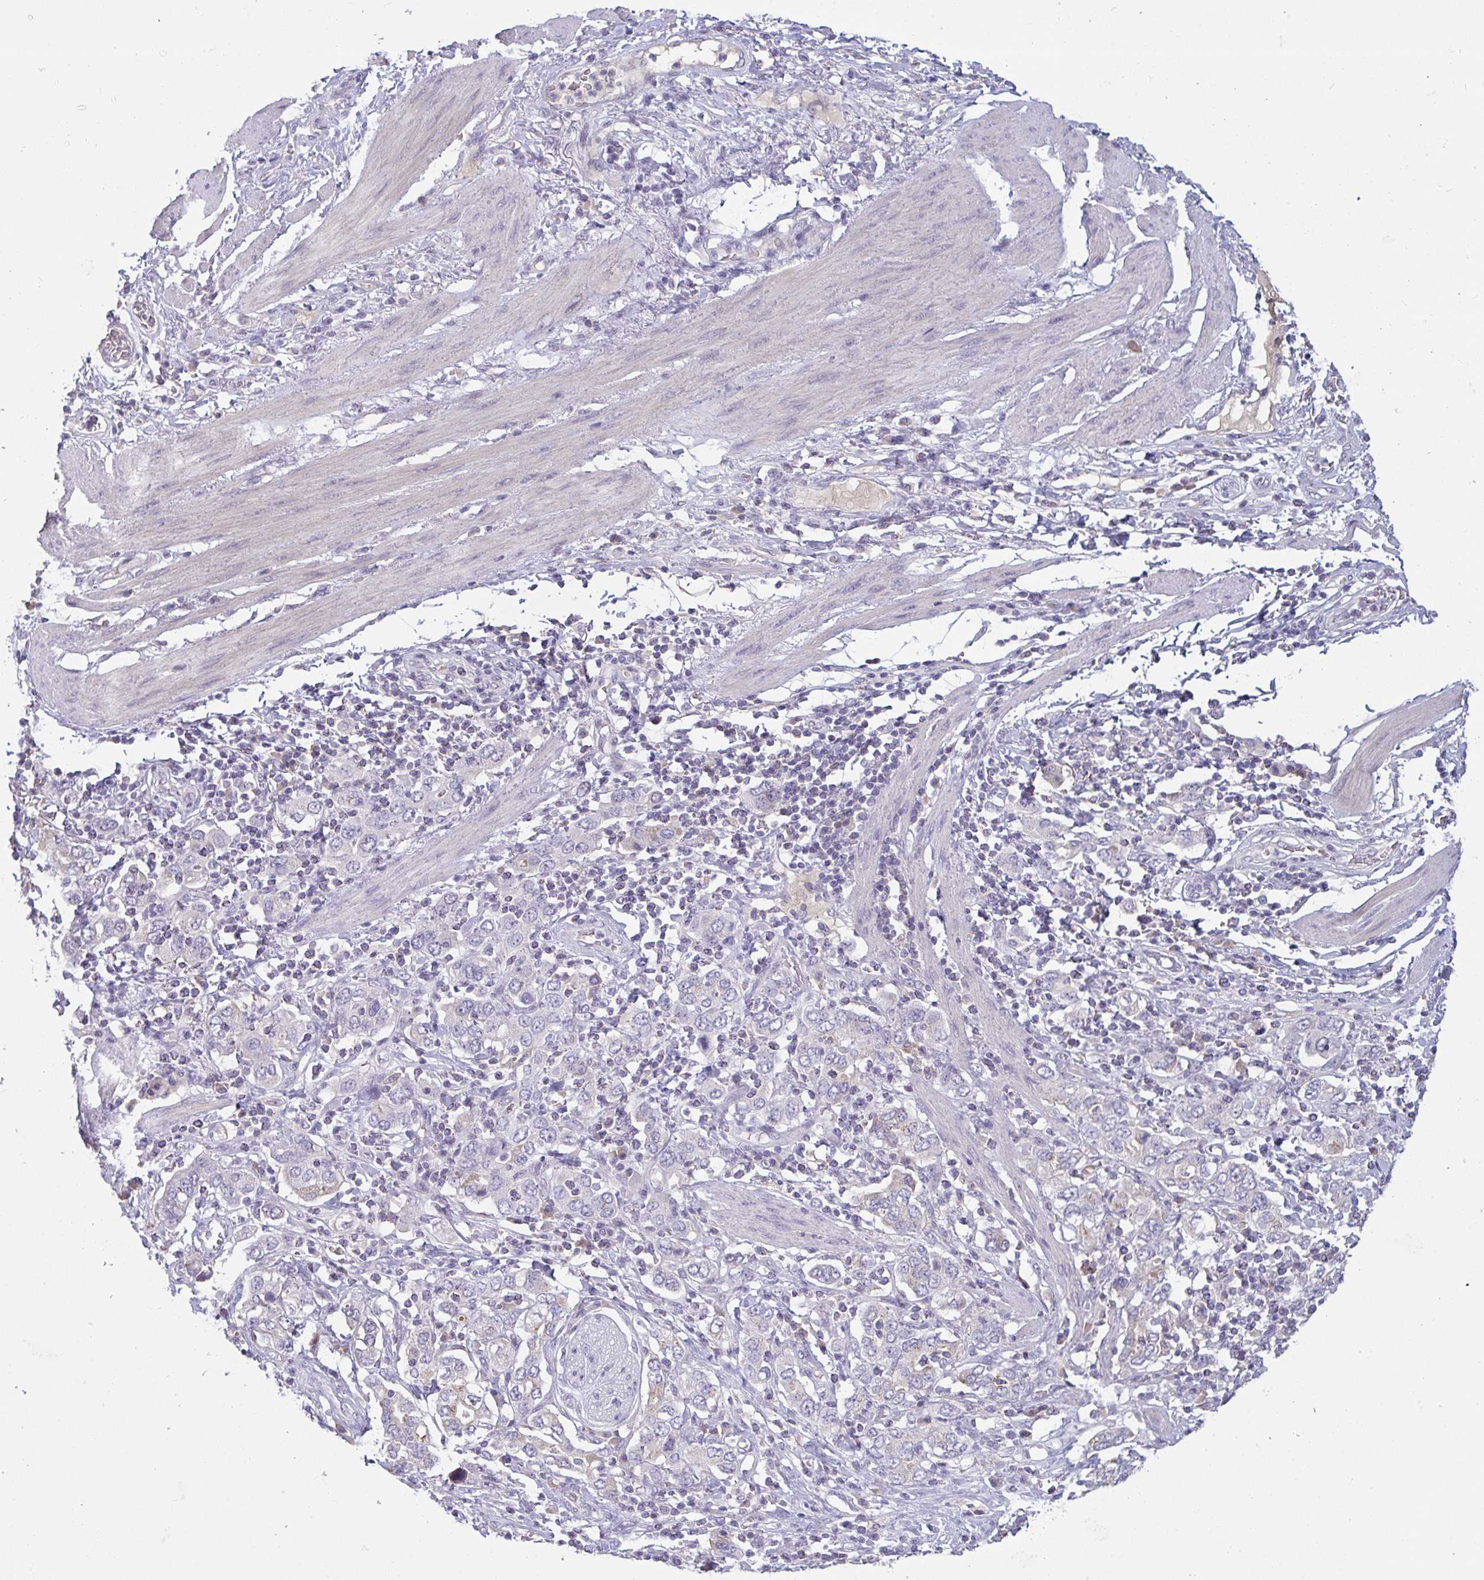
{"staining": {"intensity": "negative", "quantity": "none", "location": "none"}, "tissue": "stomach cancer", "cell_type": "Tumor cells", "image_type": "cancer", "snomed": [{"axis": "morphology", "description": "Adenocarcinoma, NOS"}, {"axis": "topography", "description": "Stomach, upper"}, {"axis": "topography", "description": "Stomach"}], "caption": "Immunohistochemistry (IHC) photomicrograph of neoplastic tissue: human adenocarcinoma (stomach) stained with DAB (3,3'-diaminobenzidine) demonstrates no significant protein staining in tumor cells.", "gene": "MYC", "patient": {"sex": "male", "age": 62}}